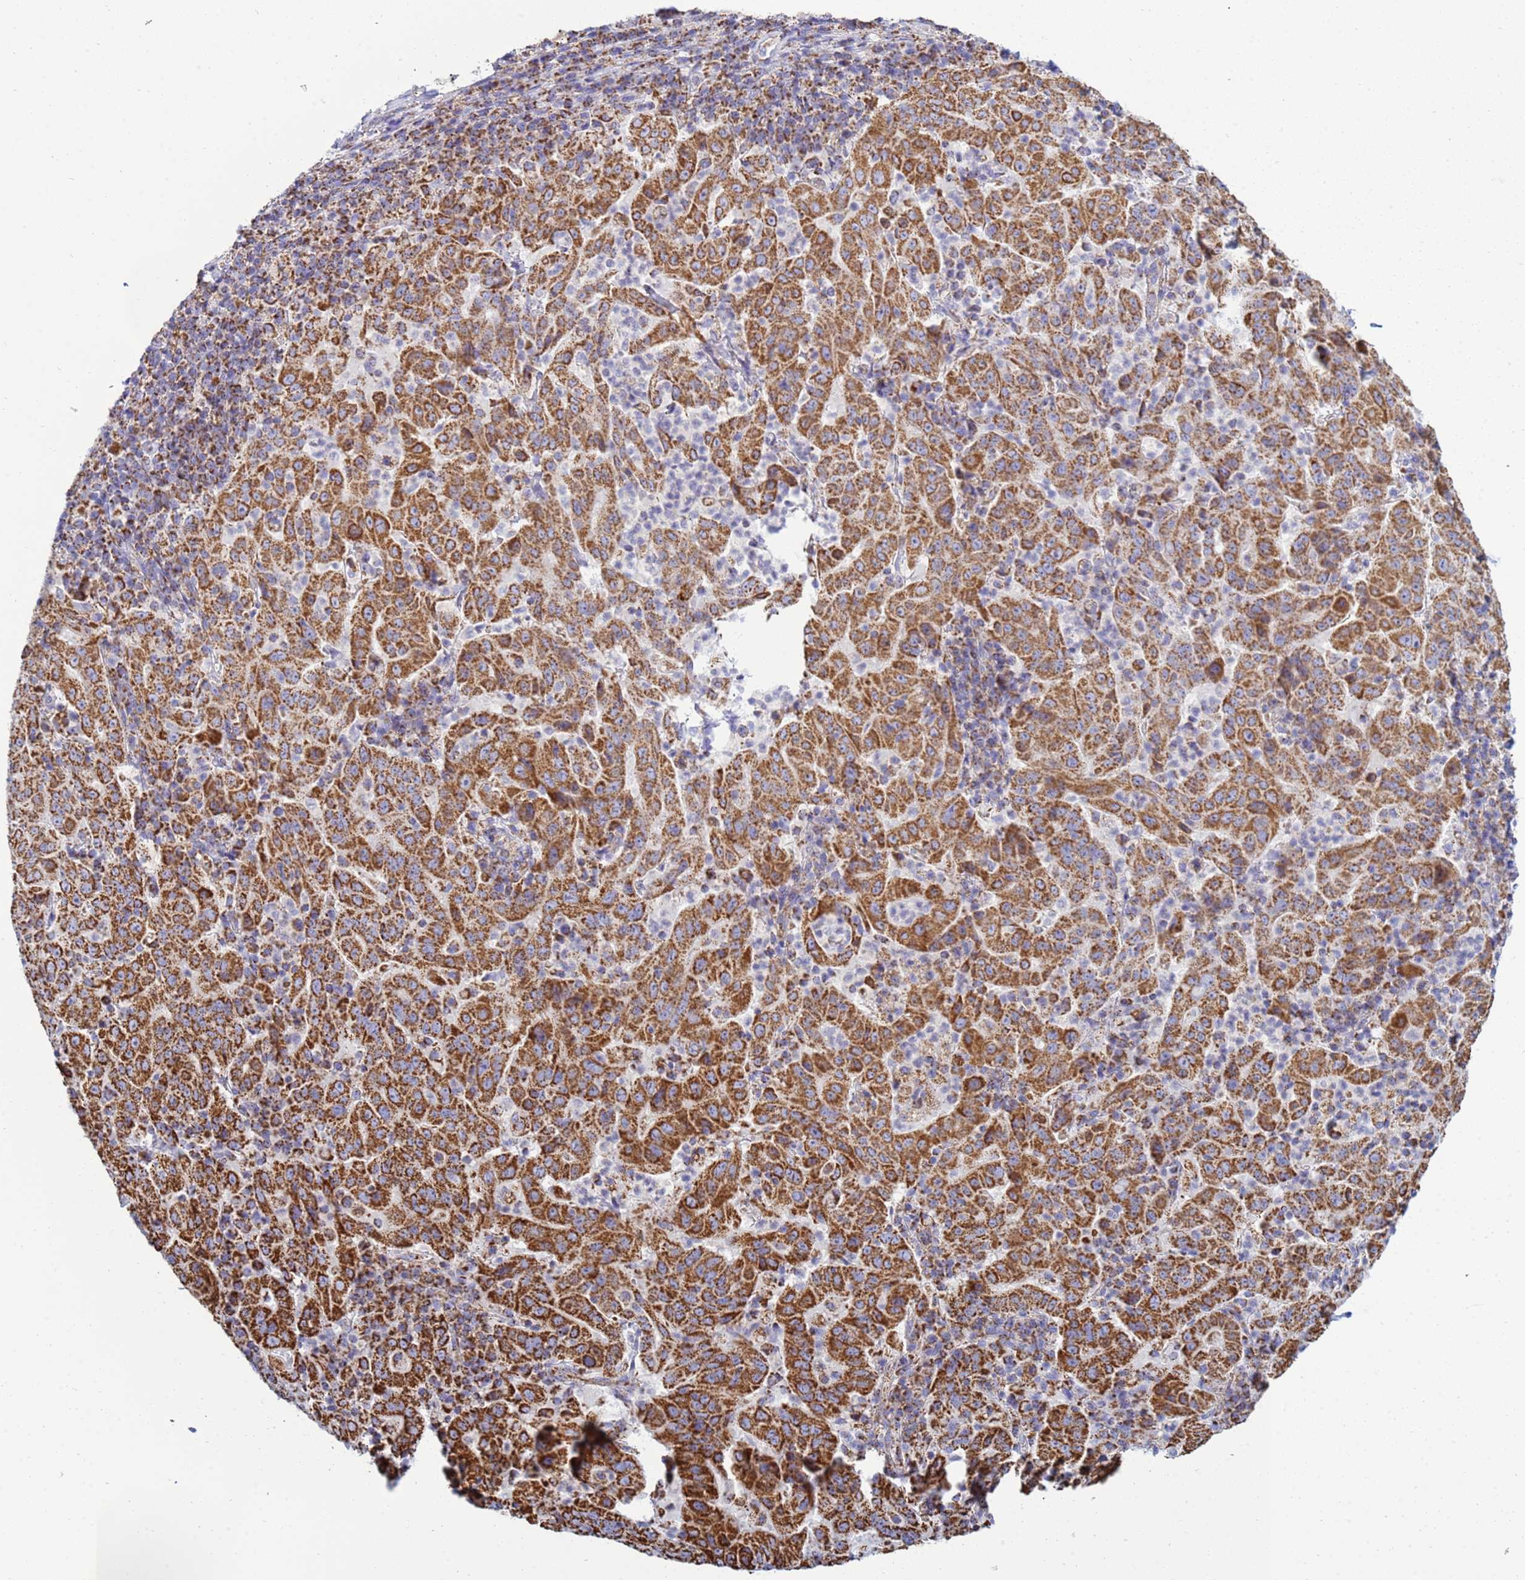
{"staining": {"intensity": "strong", "quantity": ">75%", "location": "cytoplasmic/membranous"}, "tissue": "pancreatic cancer", "cell_type": "Tumor cells", "image_type": "cancer", "snomed": [{"axis": "morphology", "description": "Adenocarcinoma, NOS"}, {"axis": "topography", "description": "Pancreas"}], "caption": "The histopathology image demonstrates immunohistochemical staining of pancreatic cancer. There is strong cytoplasmic/membranous expression is present in approximately >75% of tumor cells. (Stains: DAB (3,3'-diaminobenzidine) in brown, nuclei in blue, Microscopy: brightfield microscopy at high magnification).", "gene": "COQ4", "patient": {"sex": "male", "age": 63}}